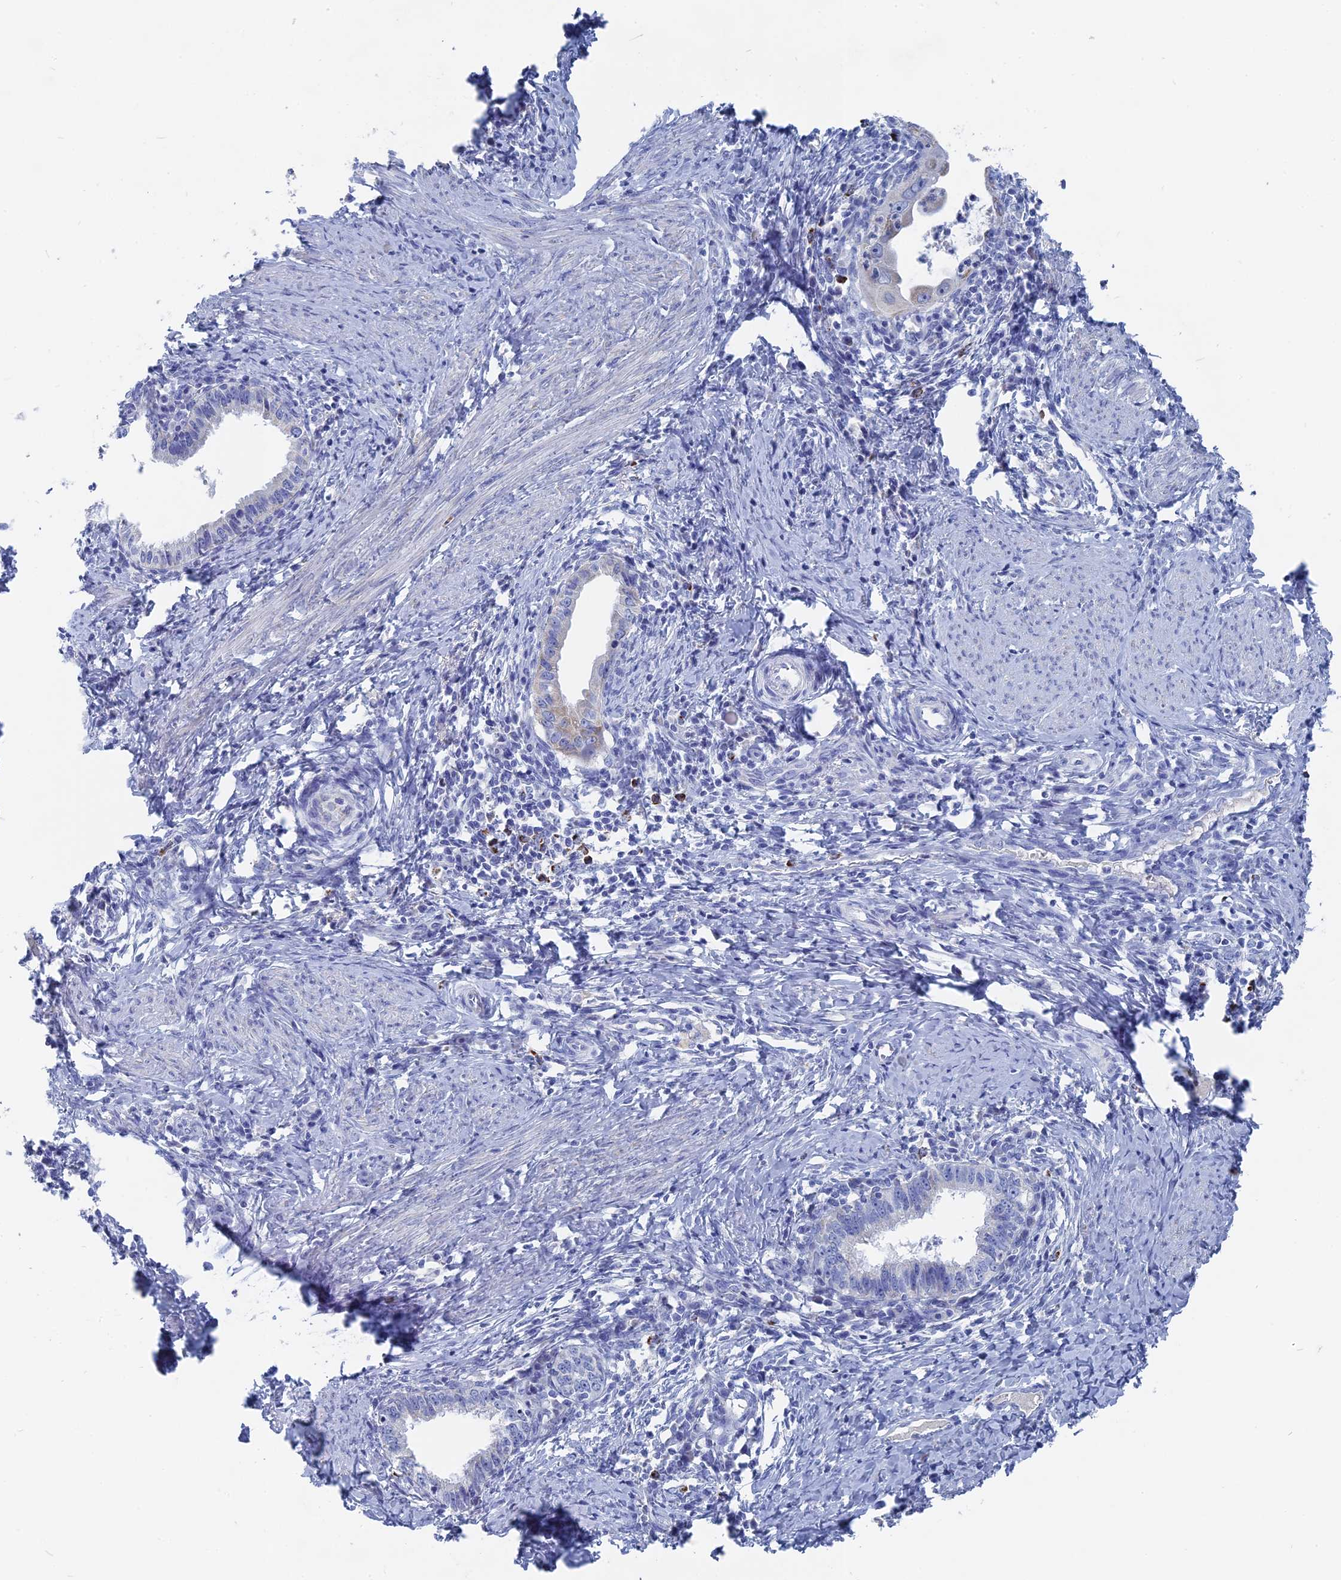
{"staining": {"intensity": "negative", "quantity": "none", "location": "none"}, "tissue": "cervical cancer", "cell_type": "Tumor cells", "image_type": "cancer", "snomed": [{"axis": "morphology", "description": "Adenocarcinoma, NOS"}, {"axis": "topography", "description": "Cervix"}], "caption": "An immunohistochemistry micrograph of cervical cancer (adenocarcinoma) is shown. There is no staining in tumor cells of cervical cancer (adenocarcinoma).", "gene": "HIGD1A", "patient": {"sex": "female", "age": 36}}